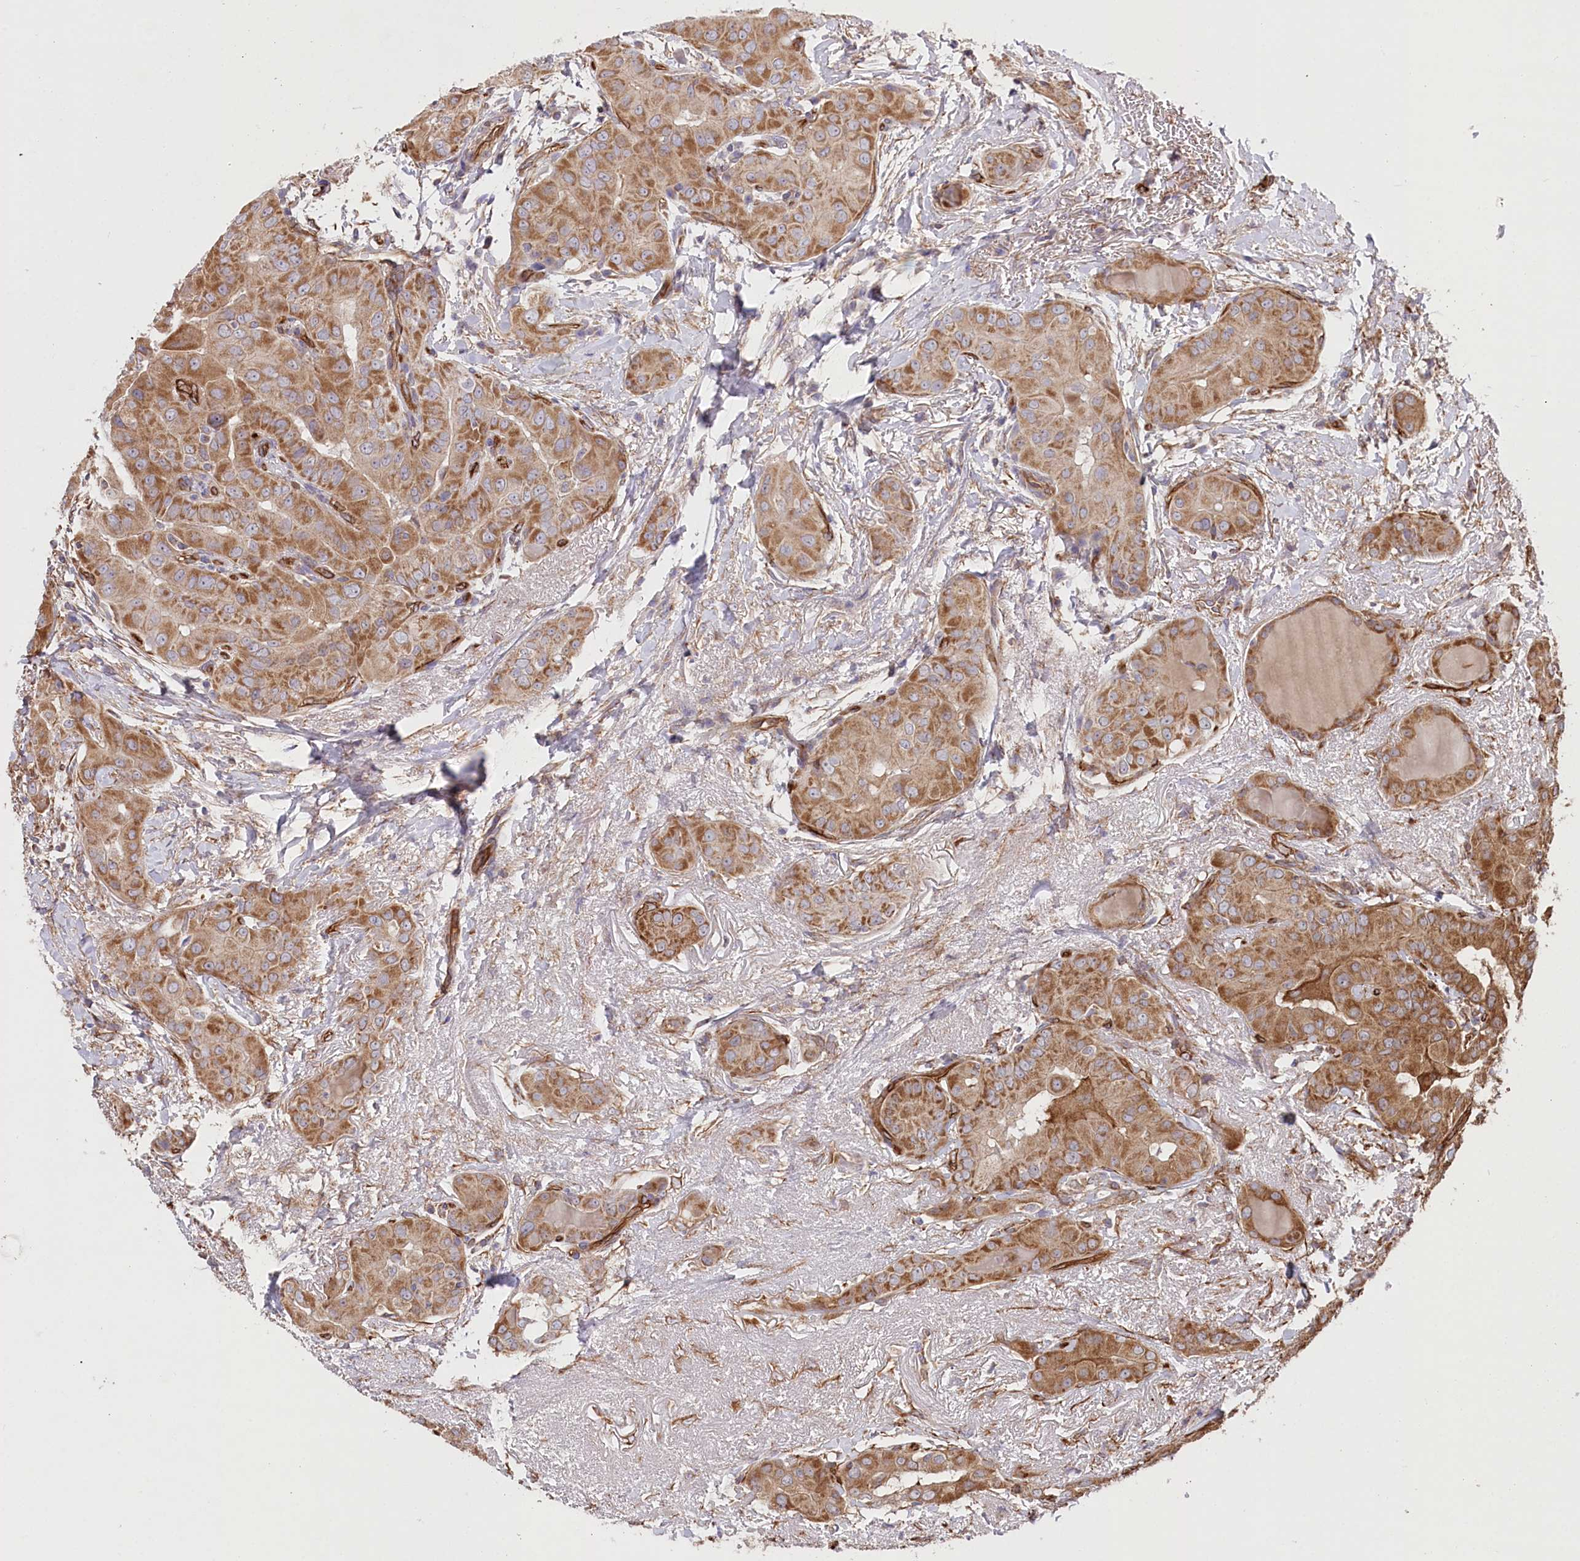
{"staining": {"intensity": "moderate", "quantity": ">75%", "location": "cytoplasmic/membranous"}, "tissue": "thyroid cancer", "cell_type": "Tumor cells", "image_type": "cancer", "snomed": [{"axis": "morphology", "description": "Papillary adenocarcinoma, NOS"}, {"axis": "topography", "description": "Thyroid gland"}], "caption": "Immunohistochemistry (IHC) (DAB (3,3'-diaminobenzidine)) staining of human papillary adenocarcinoma (thyroid) demonstrates moderate cytoplasmic/membranous protein expression in about >75% of tumor cells.", "gene": "MTPAP", "patient": {"sex": "male", "age": 33}}